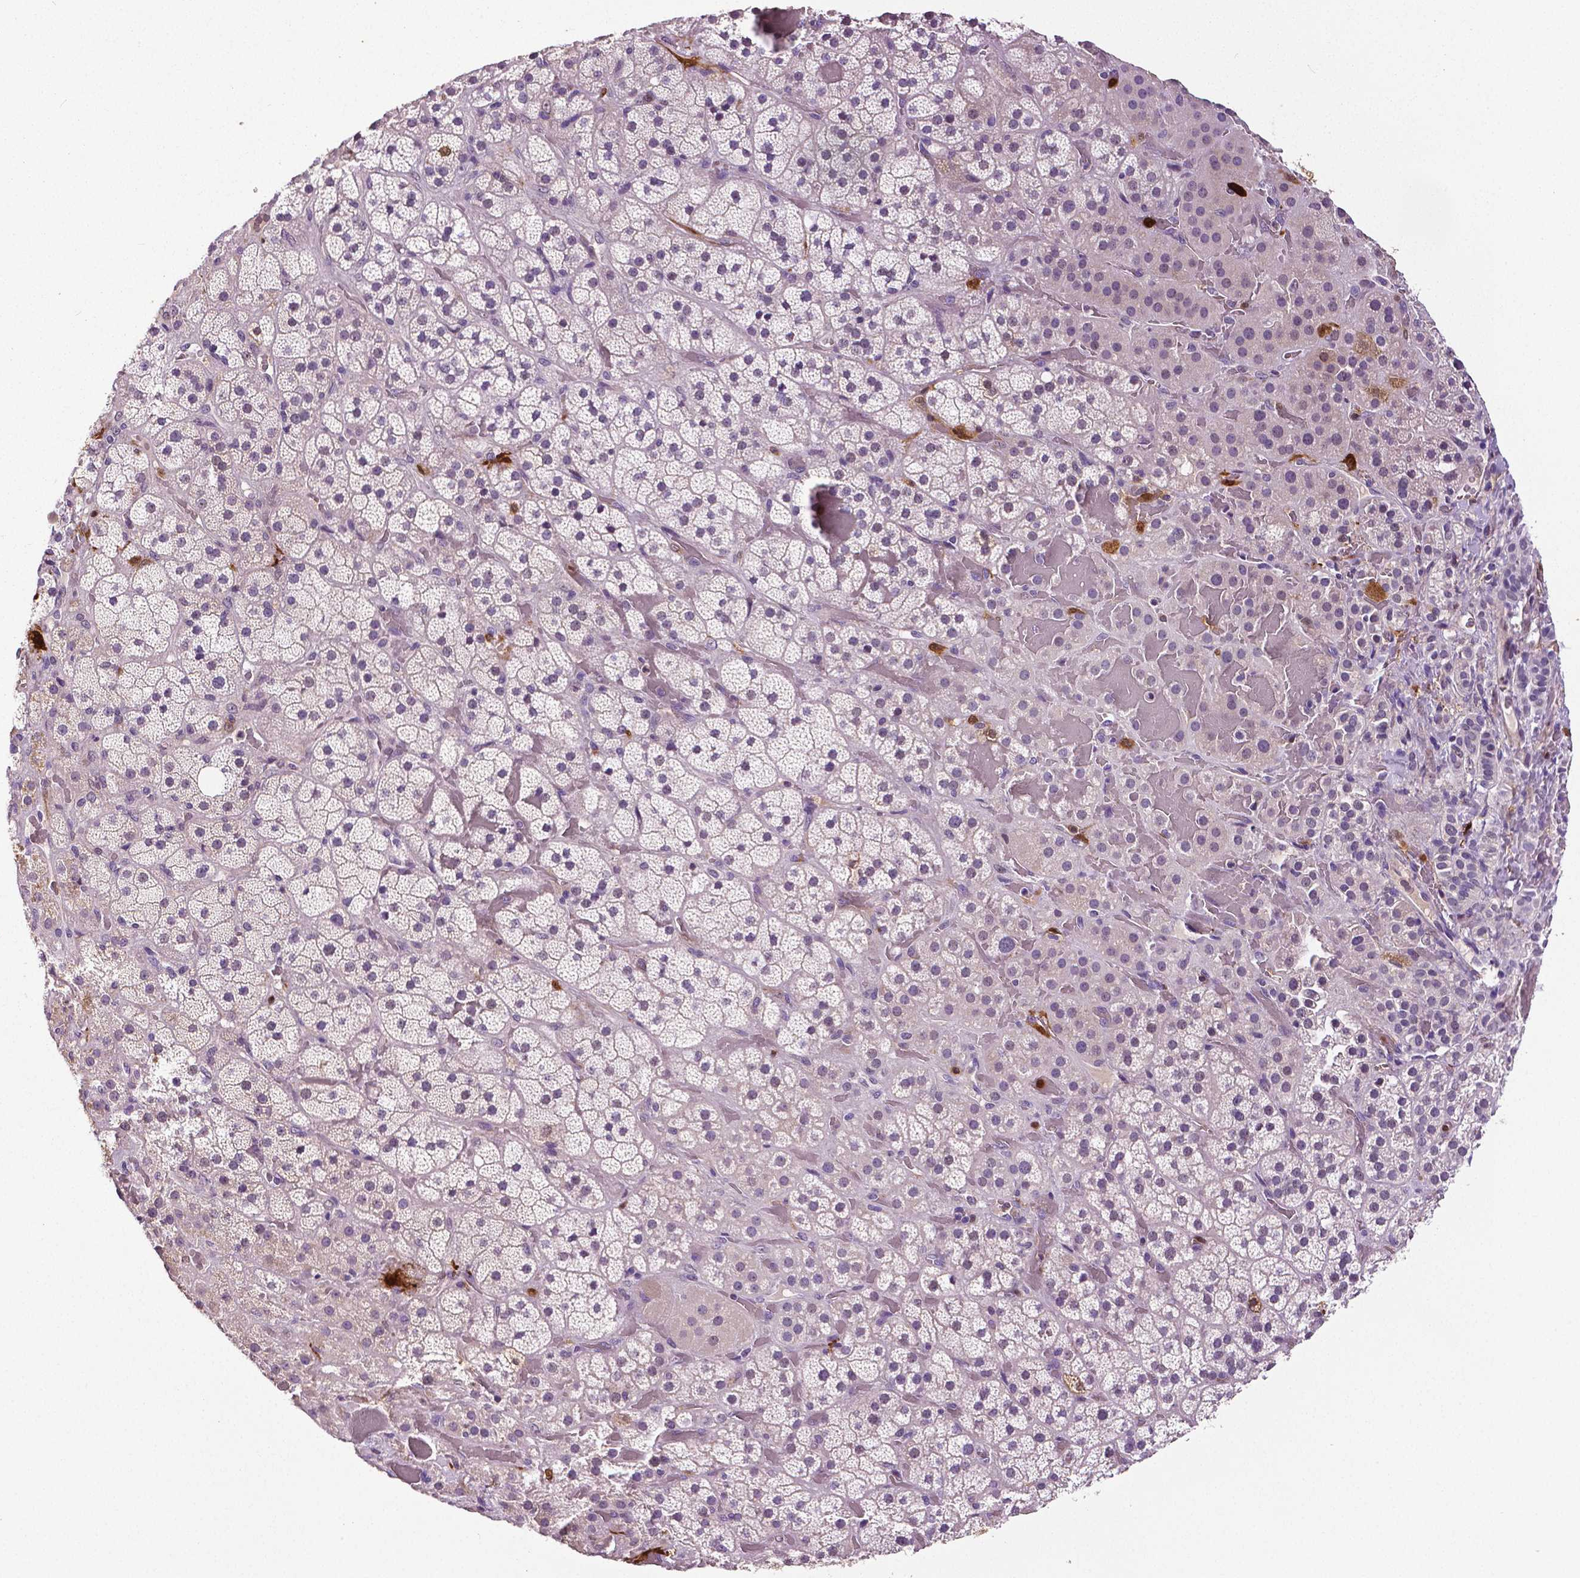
{"staining": {"intensity": "negative", "quantity": "none", "location": "none"}, "tissue": "adrenal gland", "cell_type": "Glandular cells", "image_type": "normal", "snomed": [{"axis": "morphology", "description": "Normal tissue, NOS"}, {"axis": "topography", "description": "Adrenal gland"}], "caption": "This image is of unremarkable adrenal gland stained with IHC to label a protein in brown with the nuclei are counter-stained blue. There is no positivity in glandular cells. (Immunohistochemistry (ihc), brightfield microscopy, high magnification).", "gene": "PHGDH", "patient": {"sex": "male", "age": 57}}